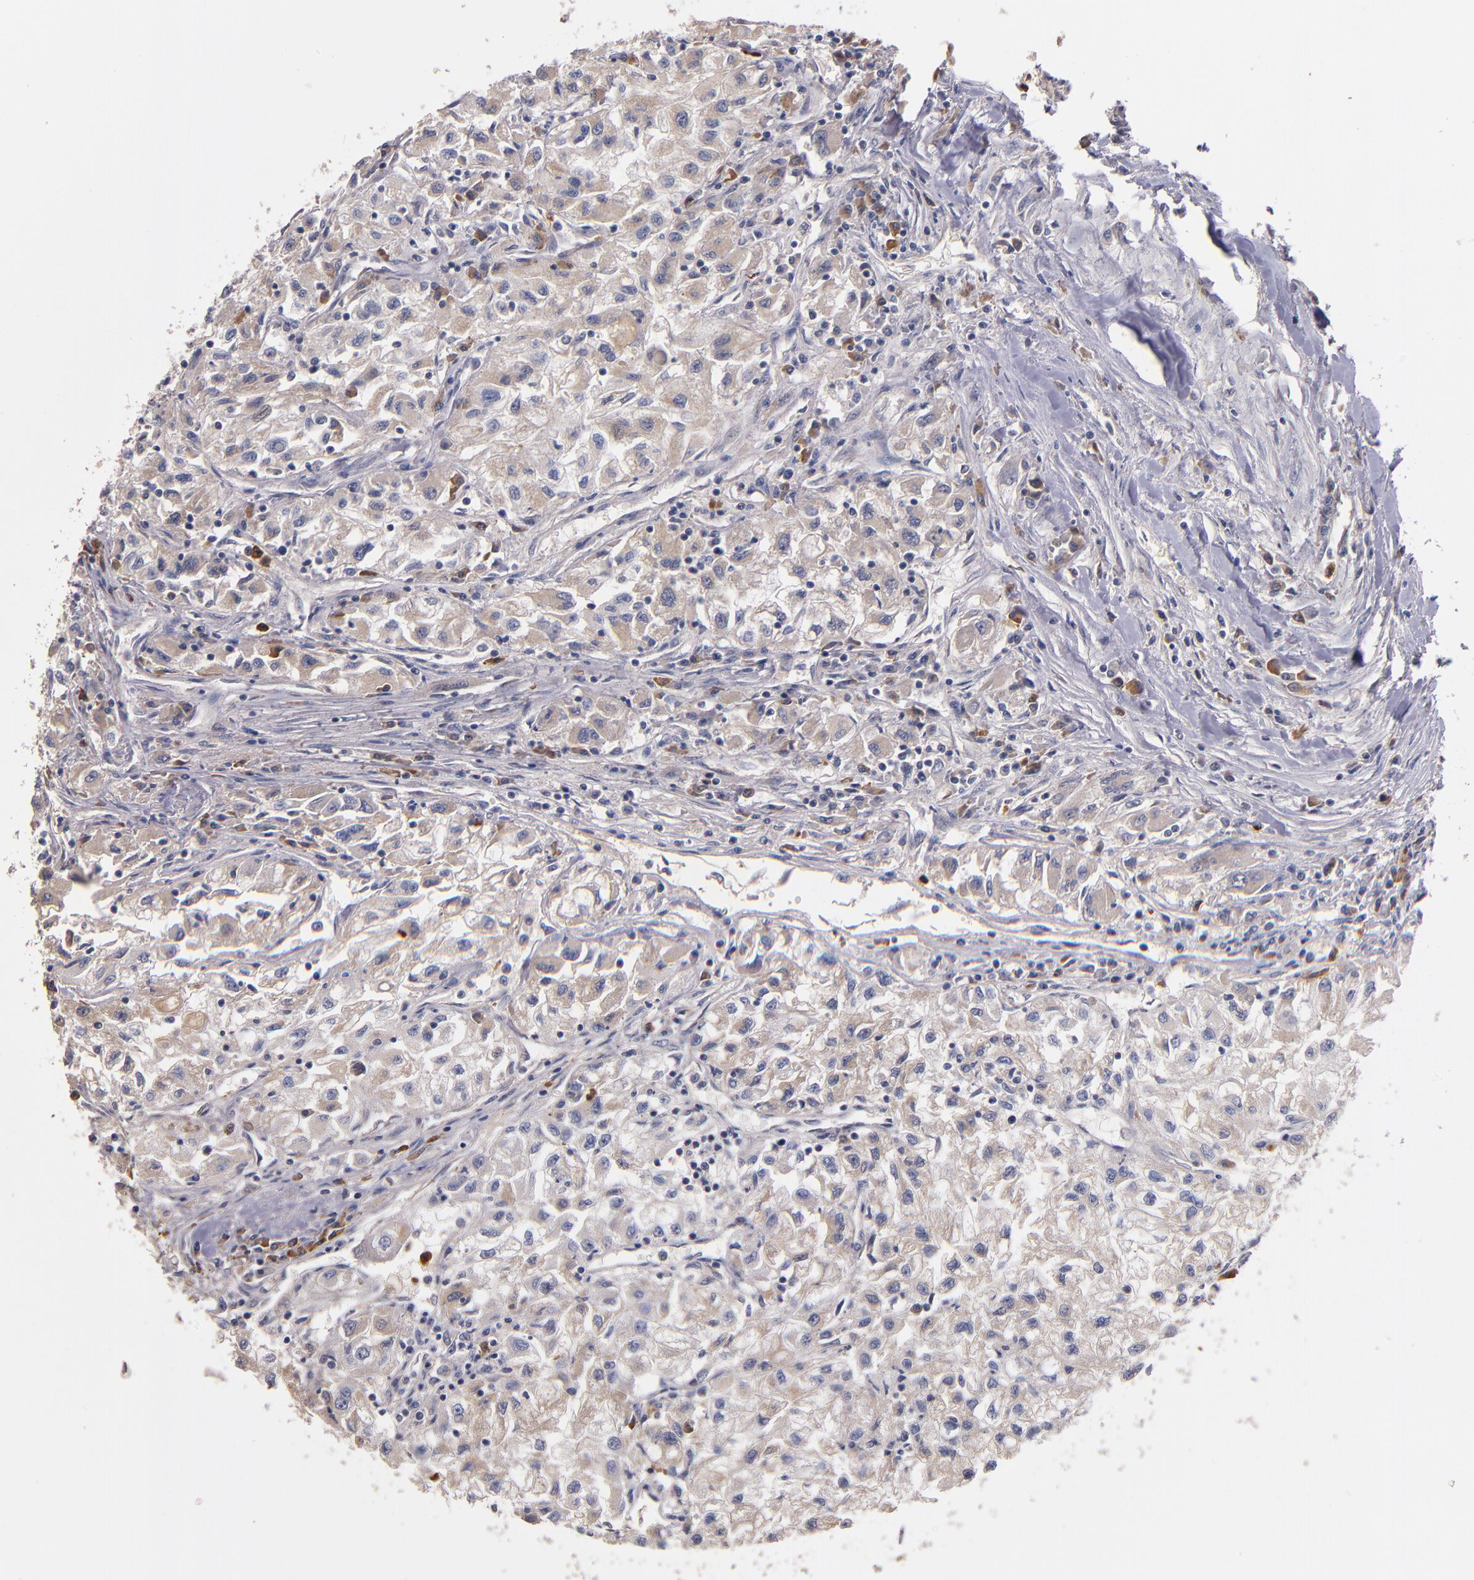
{"staining": {"intensity": "weak", "quantity": ">75%", "location": "cytoplasmic/membranous"}, "tissue": "renal cancer", "cell_type": "Tumor cells", "image_type": "cancer", "snomed": [{"axis": "morphology", "description": "Adenocarcinoma, NOS"}, {"axis": "topography", "description": "Kidney"}], "caption": "Immunohistochemical staining of renal cancer reveals weak cytoplasmic/membranous protein staining in about >75% of tumor cells. (IHC, brightfield microscopy, high magnification).", "gene": "TTLL12", "patient": {"sex": "male", "age": 59}}